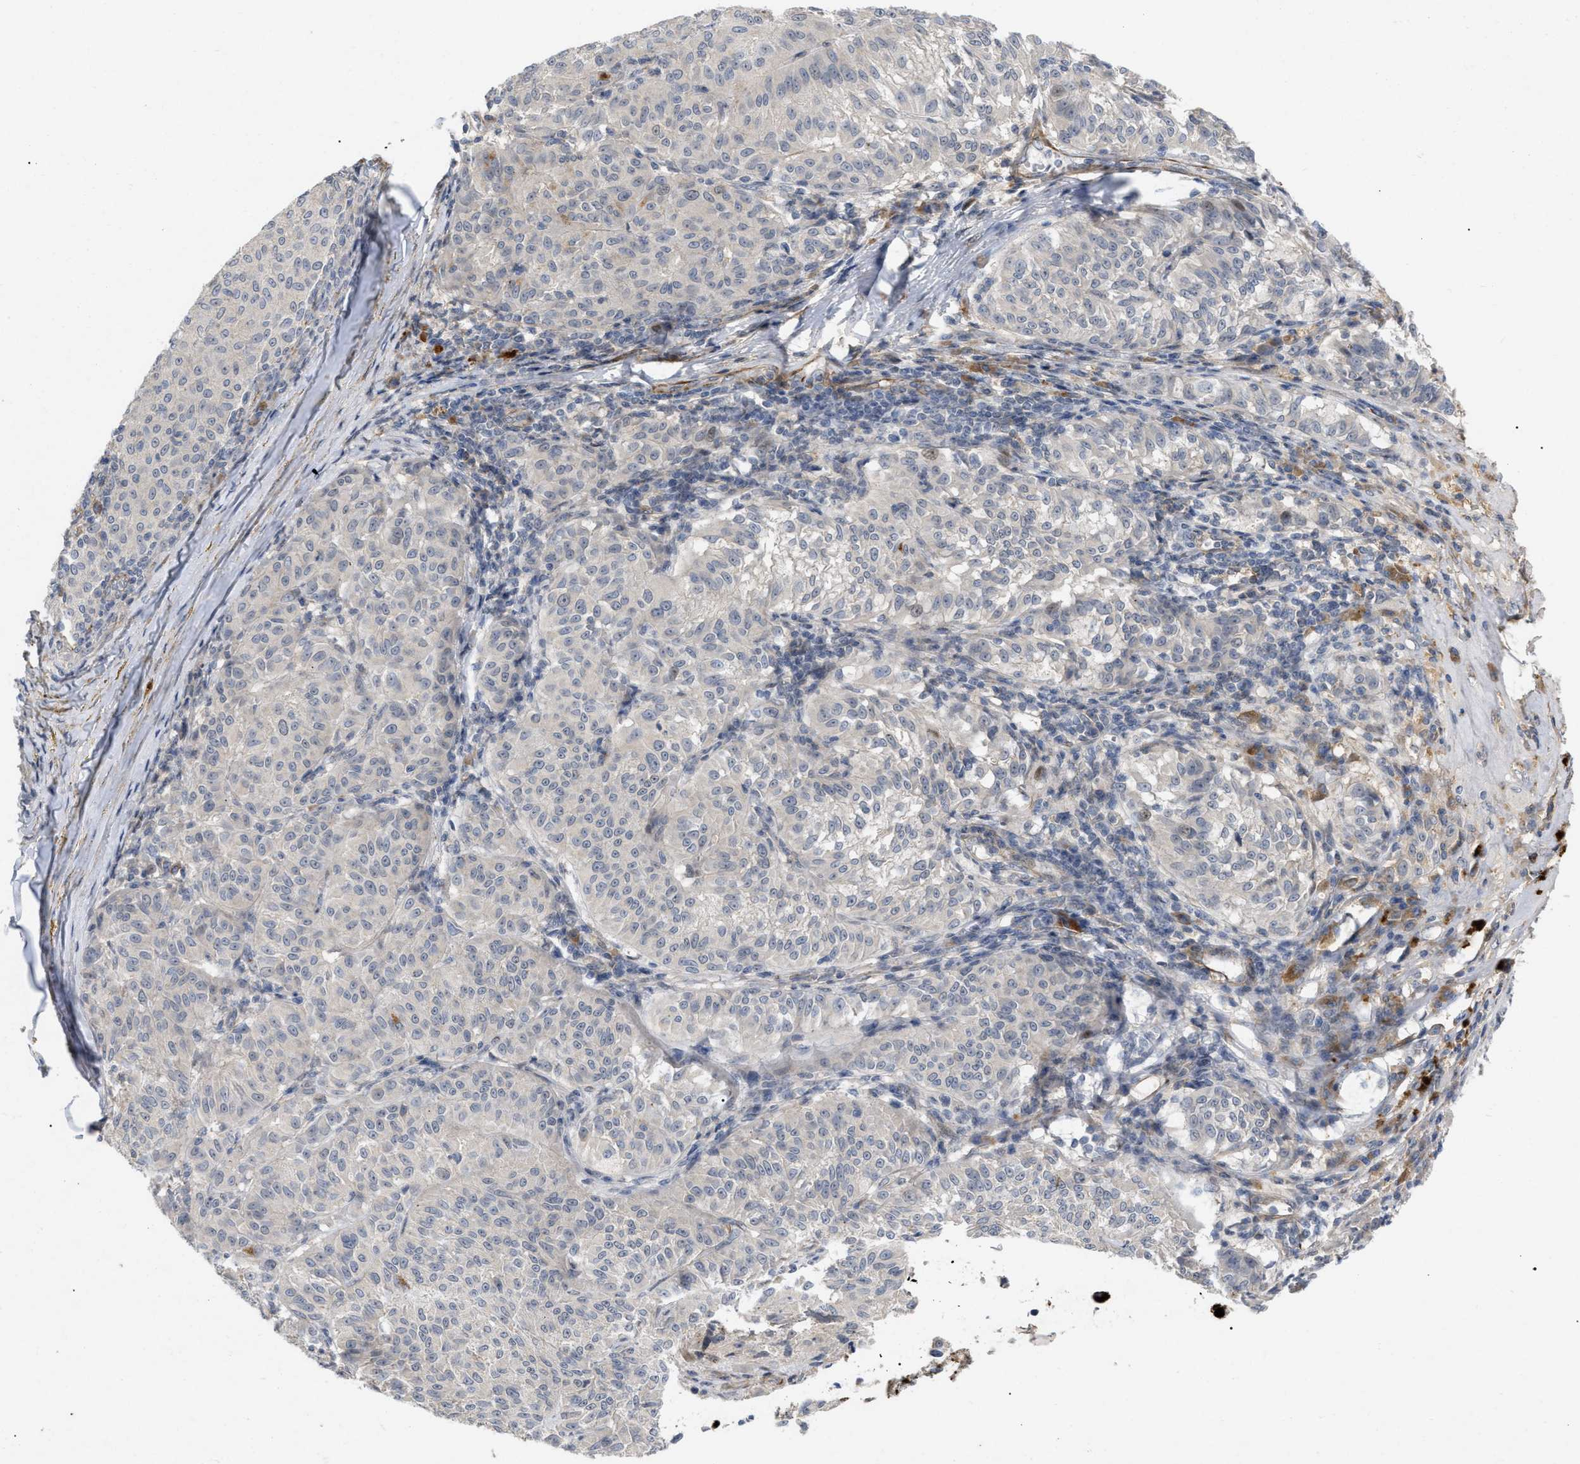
{"staining": {"intensity": "negative", "quantity": "none", "location": "none"}, "tissue": "melanoma", "cell_type": "Tumor cells", "image_type": "cancer", "snomed": [{"axis": "morphology", "description": "Malignant melanoma, NOS"}, {"axis": "topography", "description": "Skin"}], "caption": "A high-resolution photomicrograph shows immunohistochemistry (IHC) staining of melanoma, which exhibits no significant staining in tumor cells. (Stains: DAB immunohistochemistry (IHC) with hematoxylin counter stain, Microscopy: brightfield microscopy at high magnification).", "gene": "ST6GALNAC6", "patient": {"sex": "female", "age": 72}}